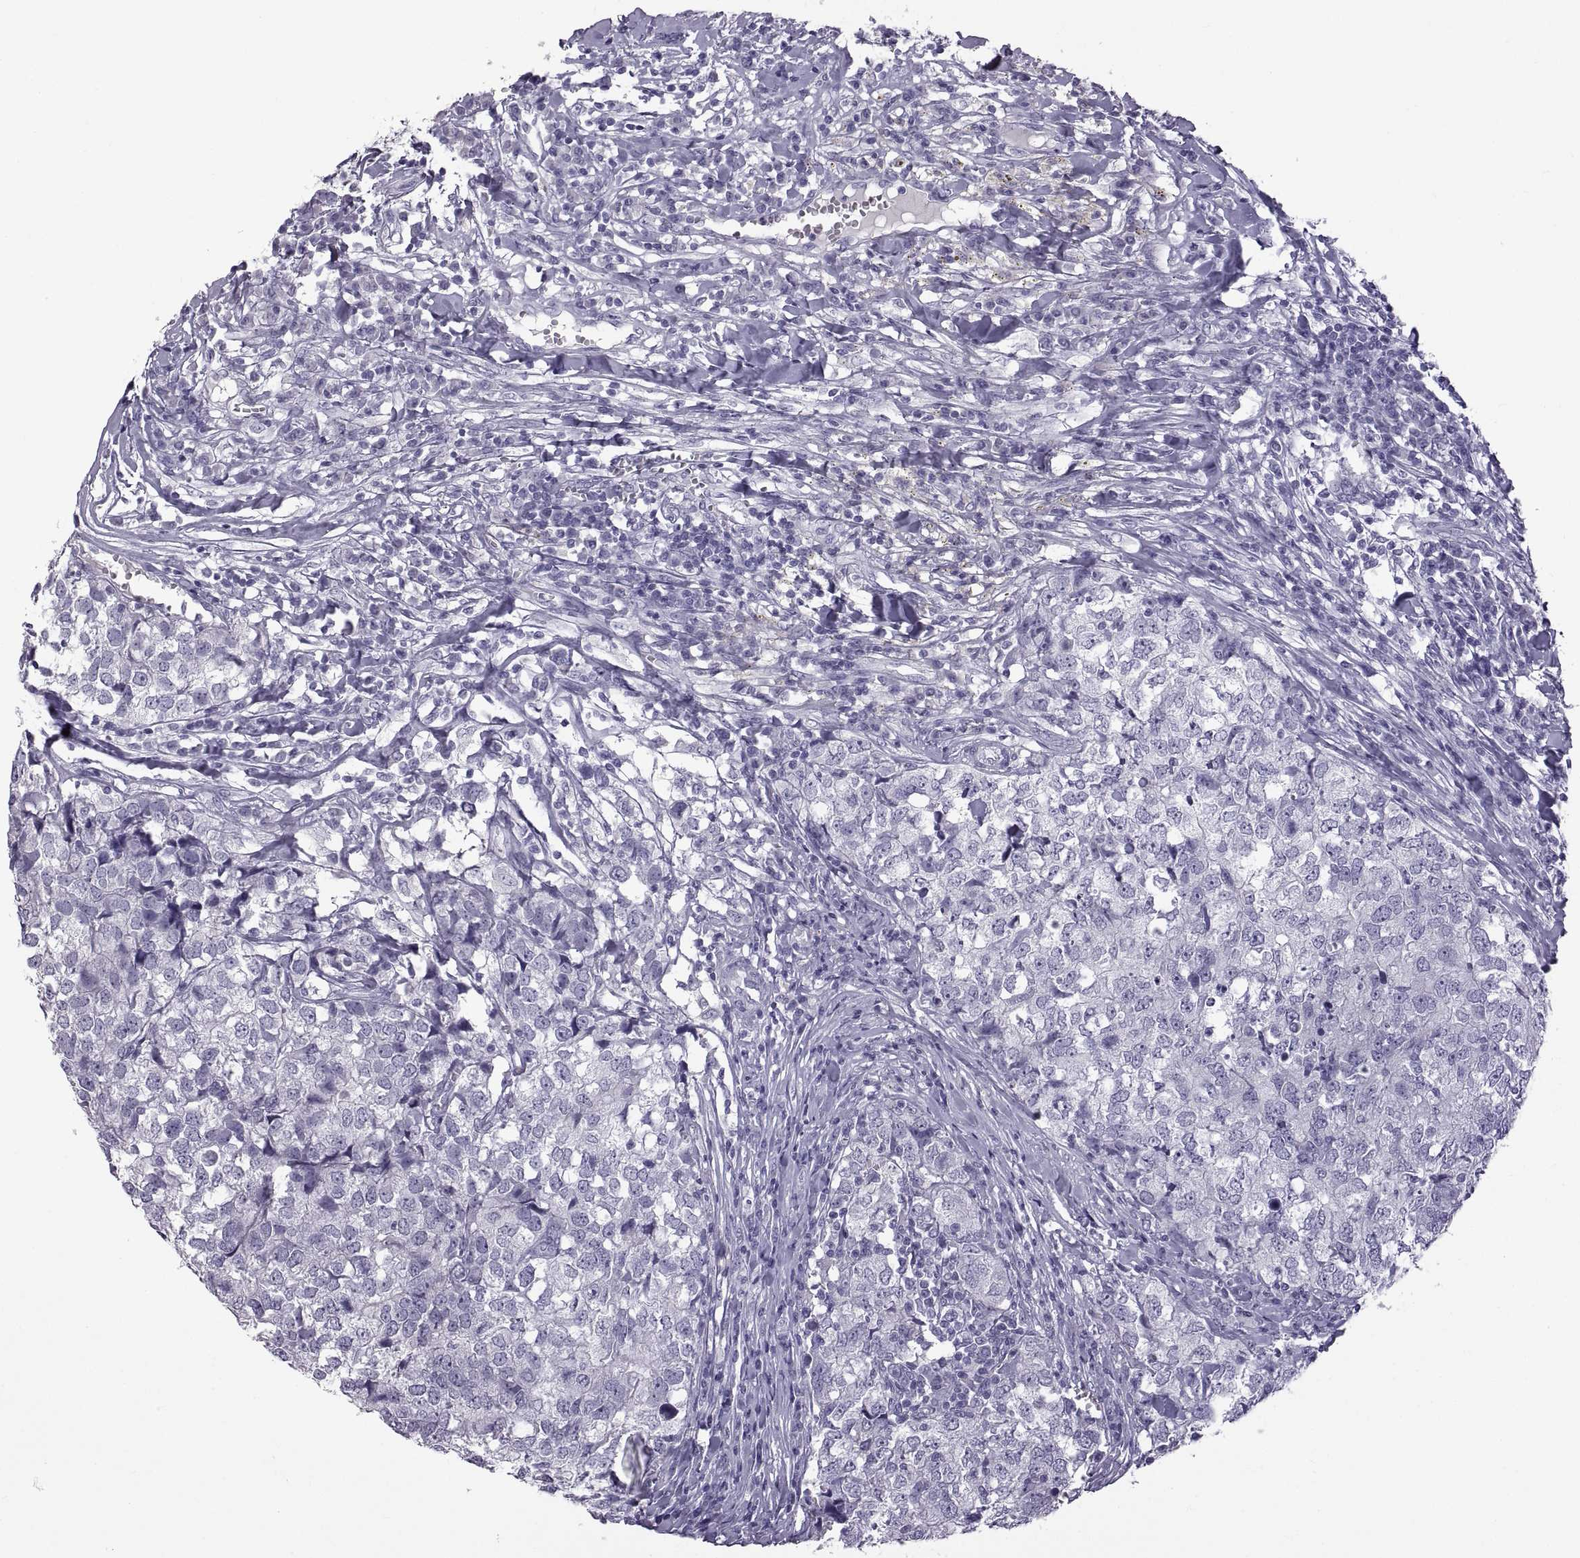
{"staining": {"intensity": "negative", "quantity": "none", "location": "none"}, "tissue": "breast cancer", "cell_type": "Tumor cells", "image_type": "cancer", "snomed": [{"axis": "morphology", "description": "Duct carcinoma"}, {"axis": "topography", "description": "Breast"}], "caption": "Immunohistochemistry photomicrograph of human intraductal carcinoma (breast) stained for a protein (brown), which displays no expression in tumor cells. (DAB (3,3'-diaminobenzidine) immunohistochemistry (IHC) with hematoxylin counter stain).", "gene": "RDM1", "patient": {"sex": "female", "age": 30}}